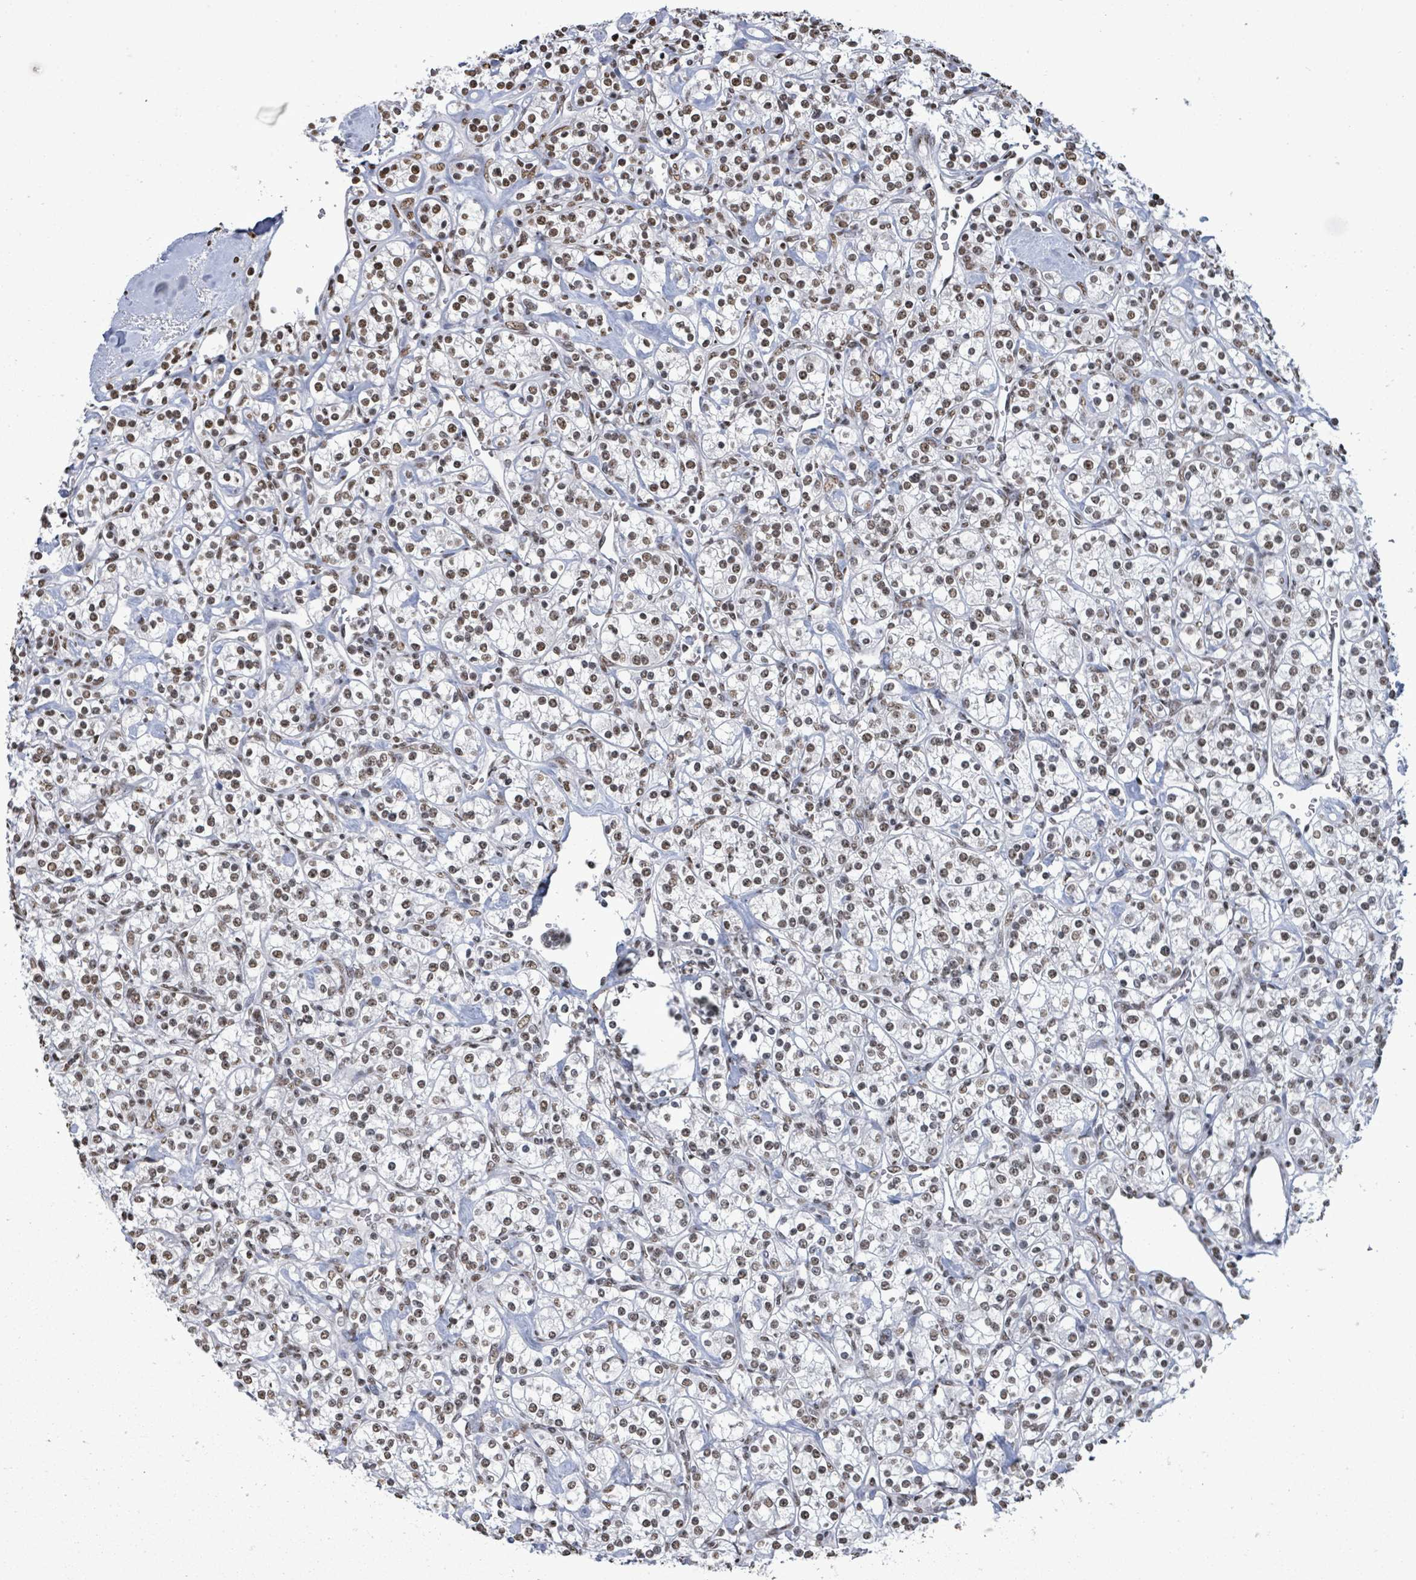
{"staining": {"intensity": "weak", "quantity": ">75%", "location": "nuclear"}, "tissue": "renal cancer", "cell_type": "Tumor cells", "image_type": "cancer", "snomed": [{"axis": "morphology", "description": "Adenocarcinoma, NOS"}, {"axis": "topography", "description": "Kidney"}], "caption": "This is a micrograph of IHC staining of adenocarcinoma (renal), which shows weak expression in the nuclear of tumor cells.", "gene": "SAMD14", "patient": {"sex": "male", "age": 77}}